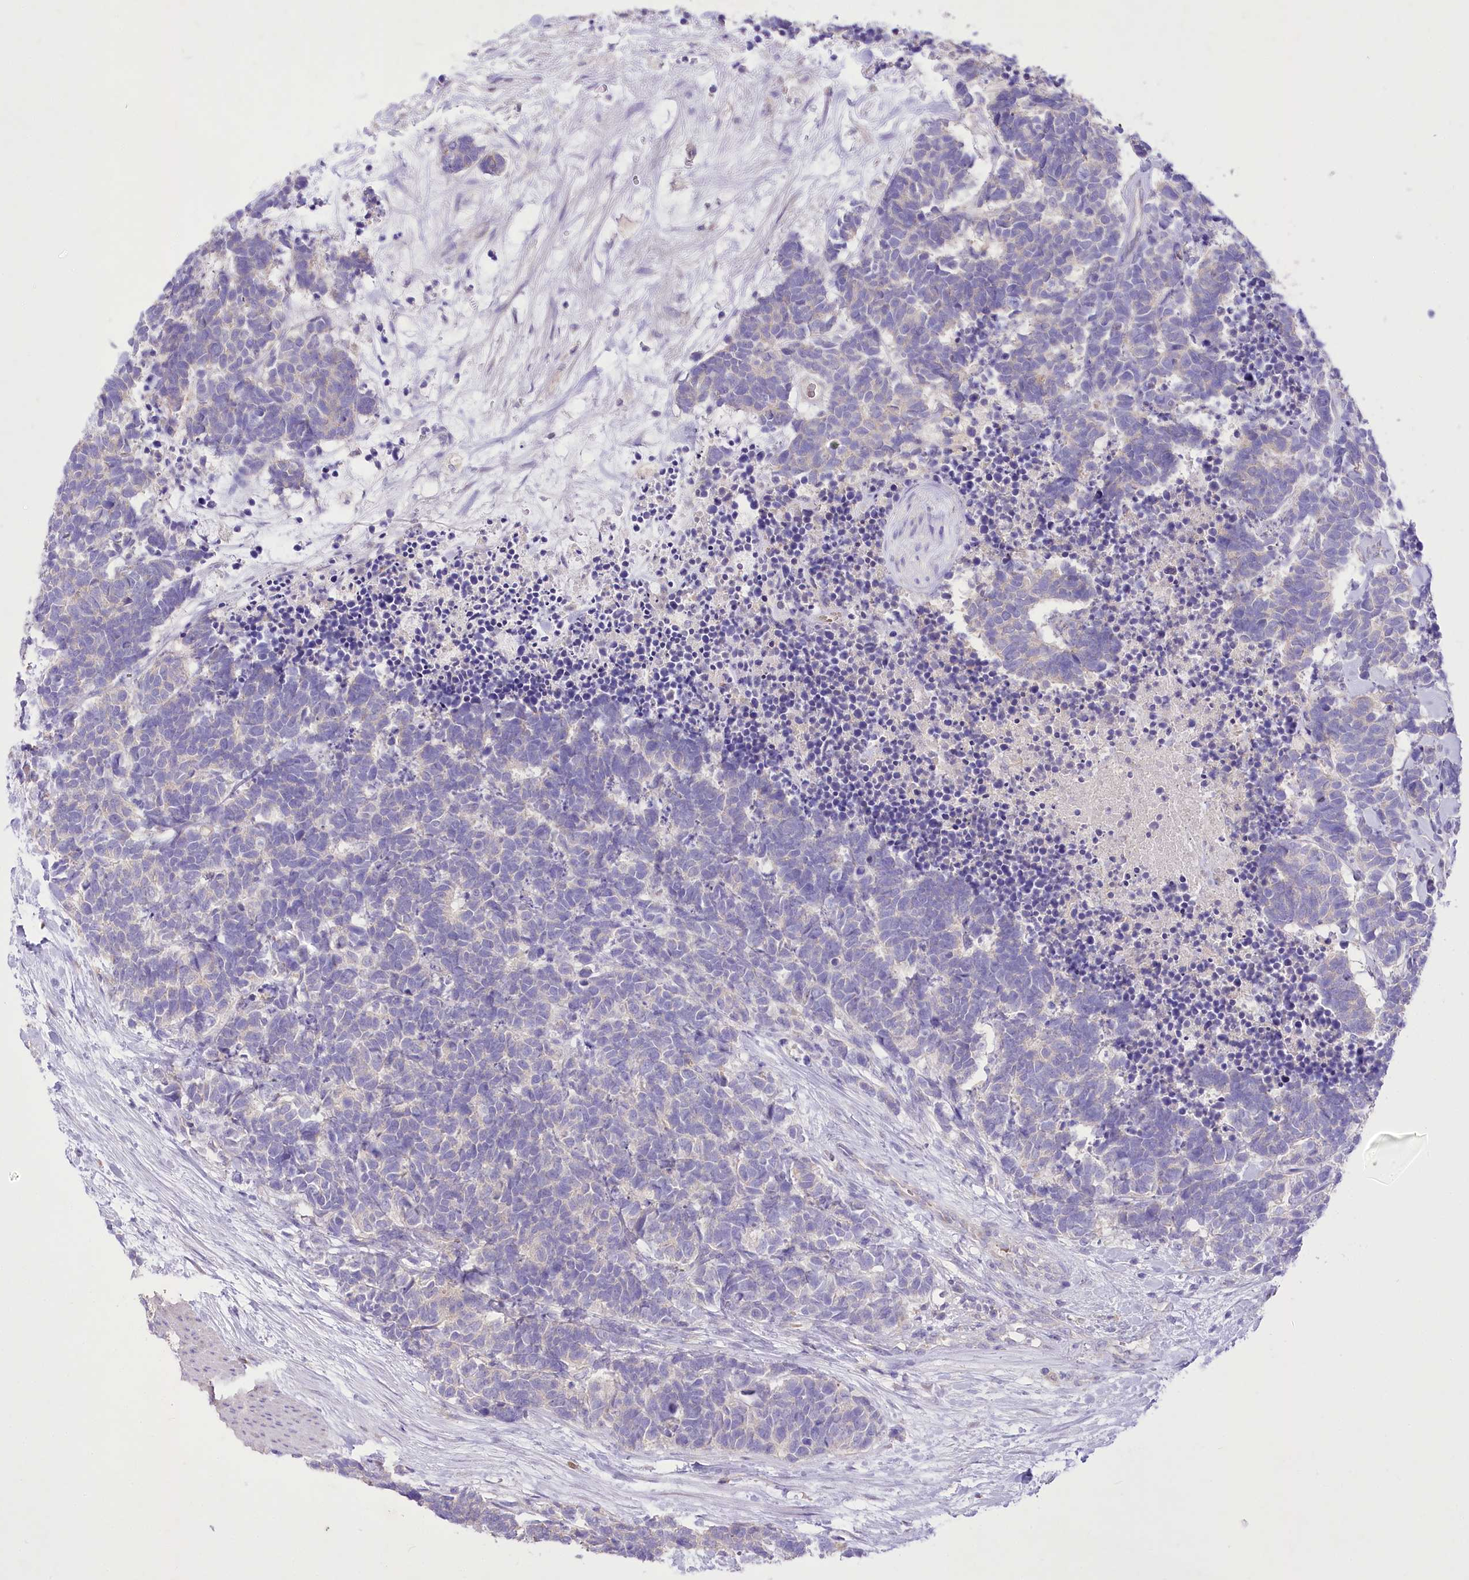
{"staining": {"intensity": "negative", "quantity": "none", "location": "none"}, "tissue": "carcinoid", "cell_type": "Tumor cells", "image_type": "cancer", "snomed": [{"axis": "morphology", "description": "Carcinoma, NOS"}, {"axis": "morphology", "description": "Carcinoid, malignant, NOS"}, {"axis": "topography", "description": "Urinary bladder"}], "caption": "DAB immunohistochemical staining of human malignant carcinoid reveals no significant expression in tumor cells. Brightfield microscopy of IHC stained with DAB (brown) and hematoxylin (blue), captured at high magnification.", "gene": "PRSS53", "patient": {"sex": "male", "age": 57}}